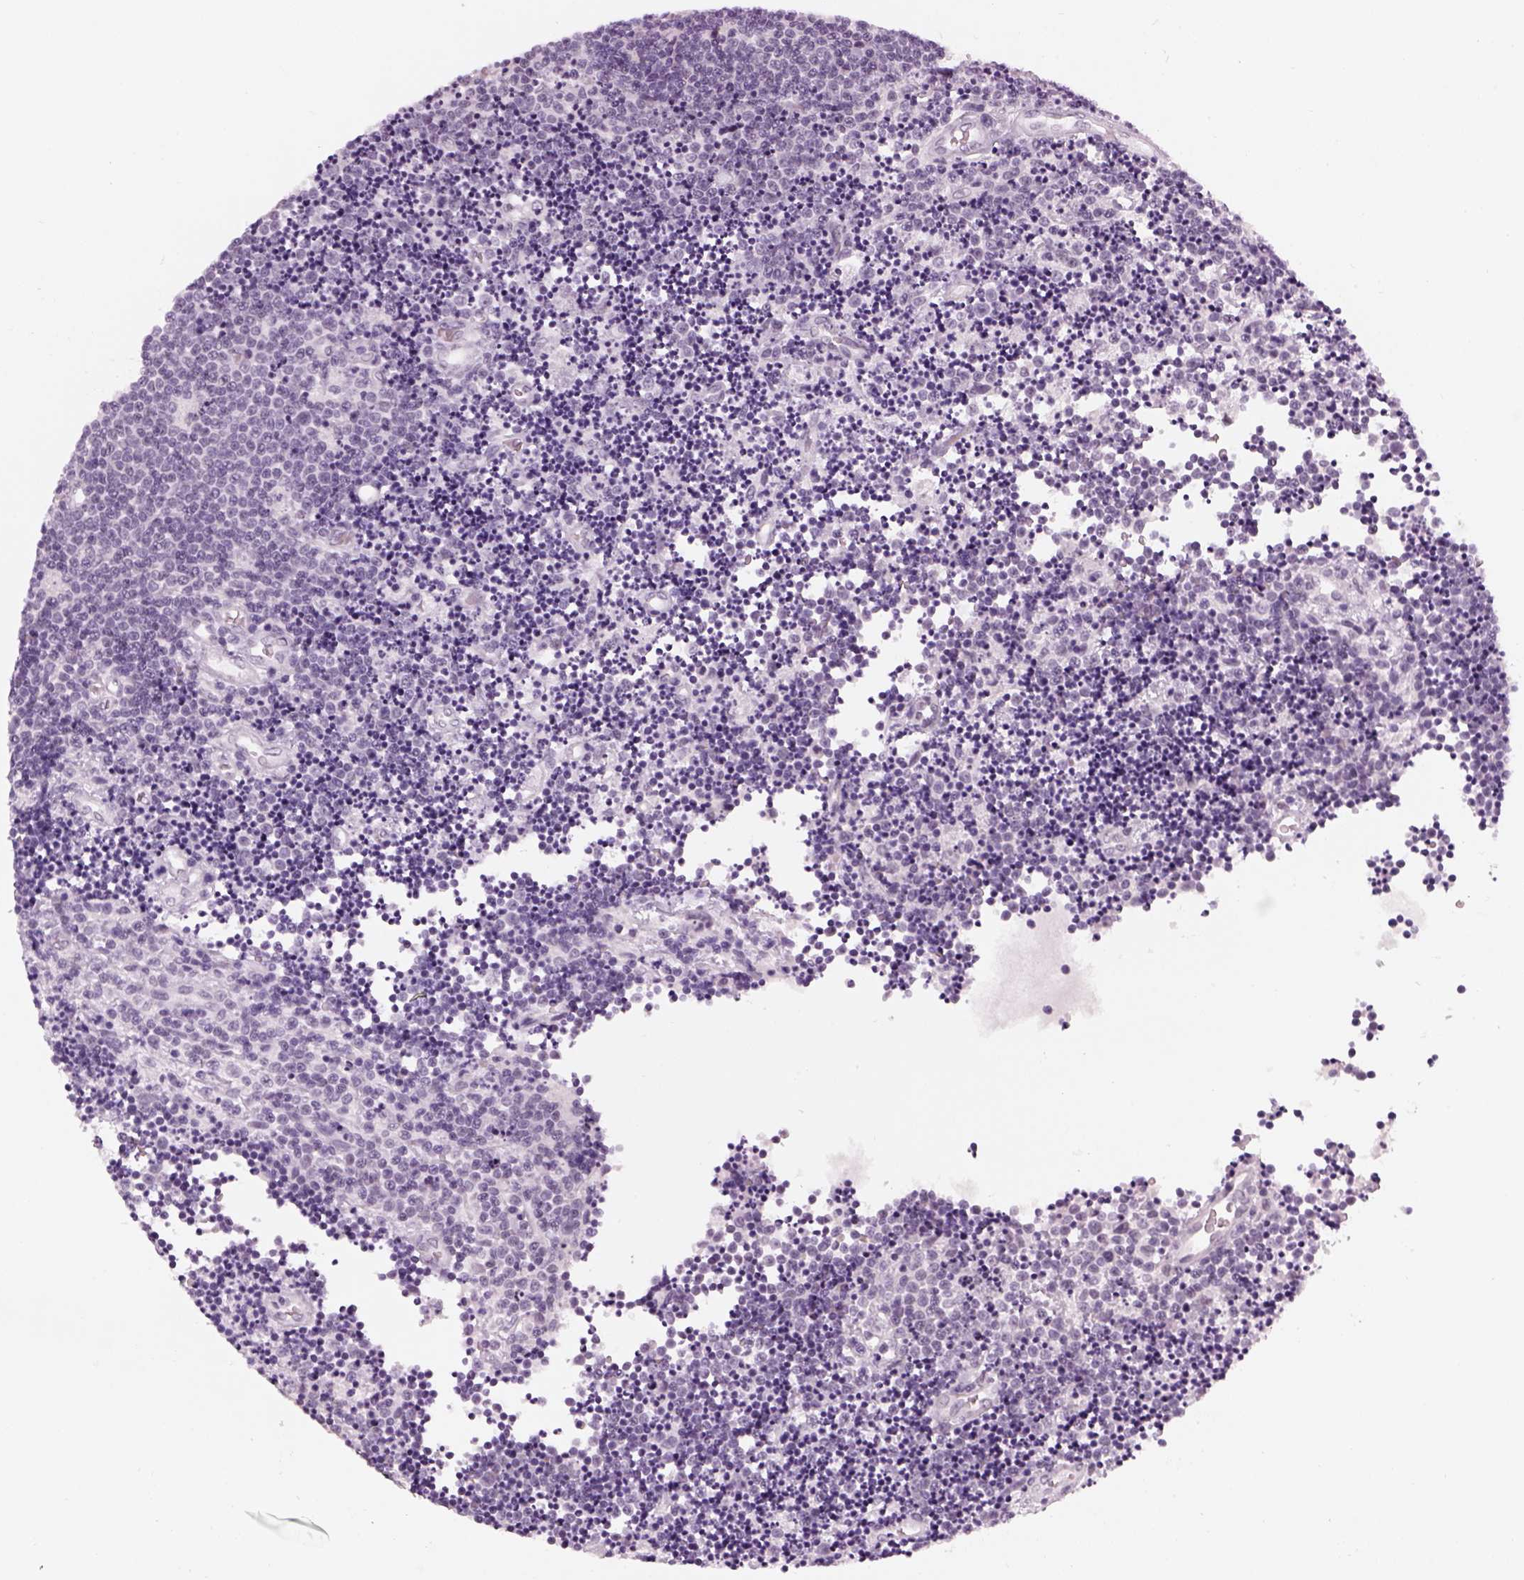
{"staining": {"intensity": "negative", "quantity": "none", "location": "none"}, "tissue": "lymphoma", "cell_type": "Tumor cells", "image_type": "cancer", "snomed": [{"axis": "morphology", "description": "Malignant lymphoma, non-Hodgkin's type, Low grade"}, {"axis": "topography", "description": "Brain"}], "caption": "Micrograph shows no protein positivity in tumor cells of lymphoma tissue.", "gene": "KCNG2", "patient": {"sex": "female", "age": 66}}